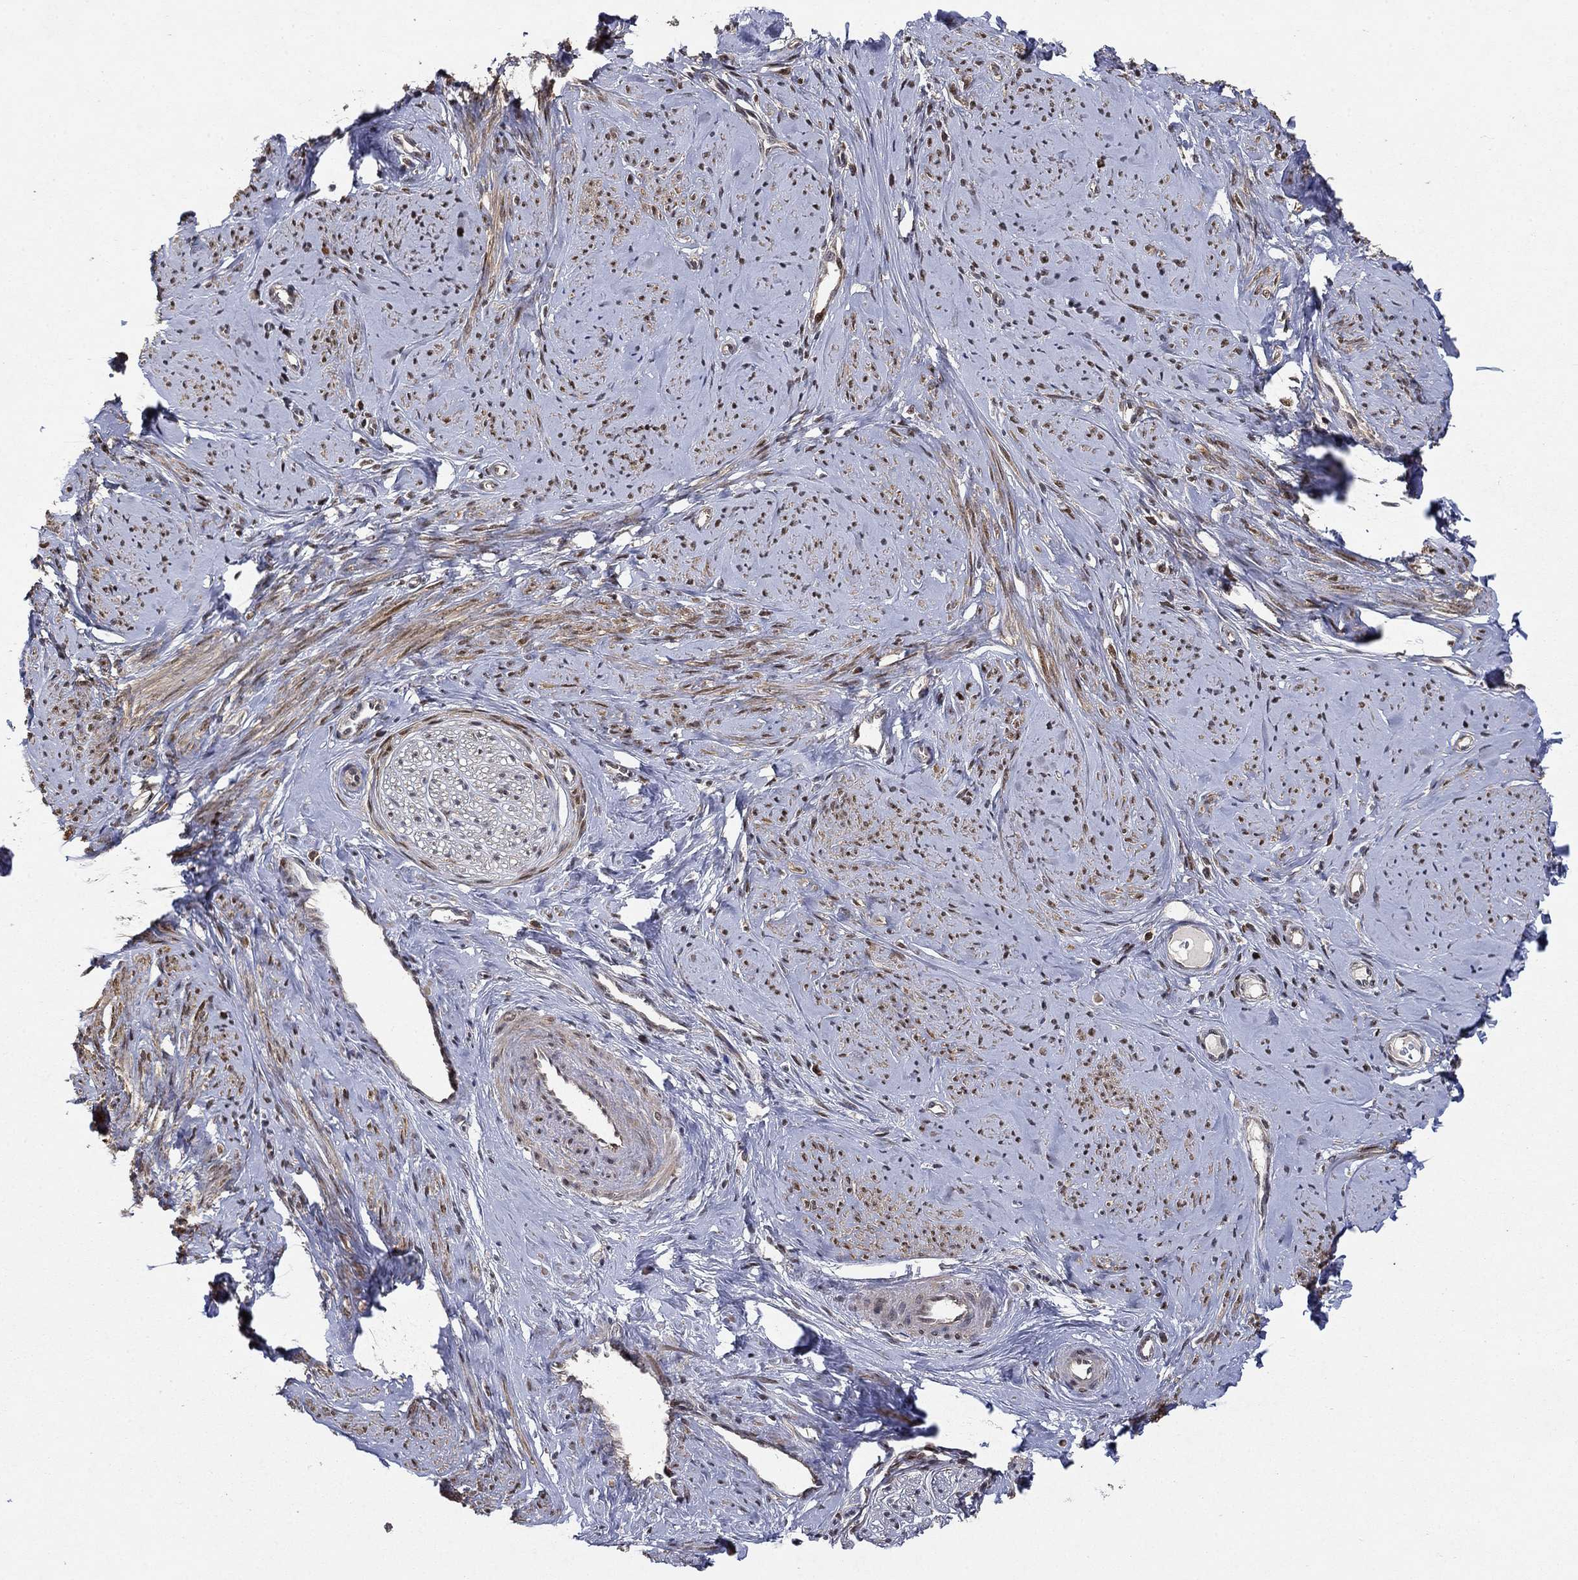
{"staining": {"intensity": "moderate", "quantity": "25%-75%", "location": "cytoplasmic/membranous"}, "tissue": "smooth muscle", "cell_type": "Smooth muscle cells", "image_type": "normal", "snomed": [{"axis": "morphology", "description": "Normal tissue, NOS"}, {"axis": "topography", "description": "Smooth muscle"}], "caption": "Brown immunohistochemical staining in unremarkable smooth muscle displays moderate cytoplasmic/membranous positivity in about 25%-75% of smooth muscle cells.", "gene": "CCDC66", "patient": {"sex": "female", "age": 48}}